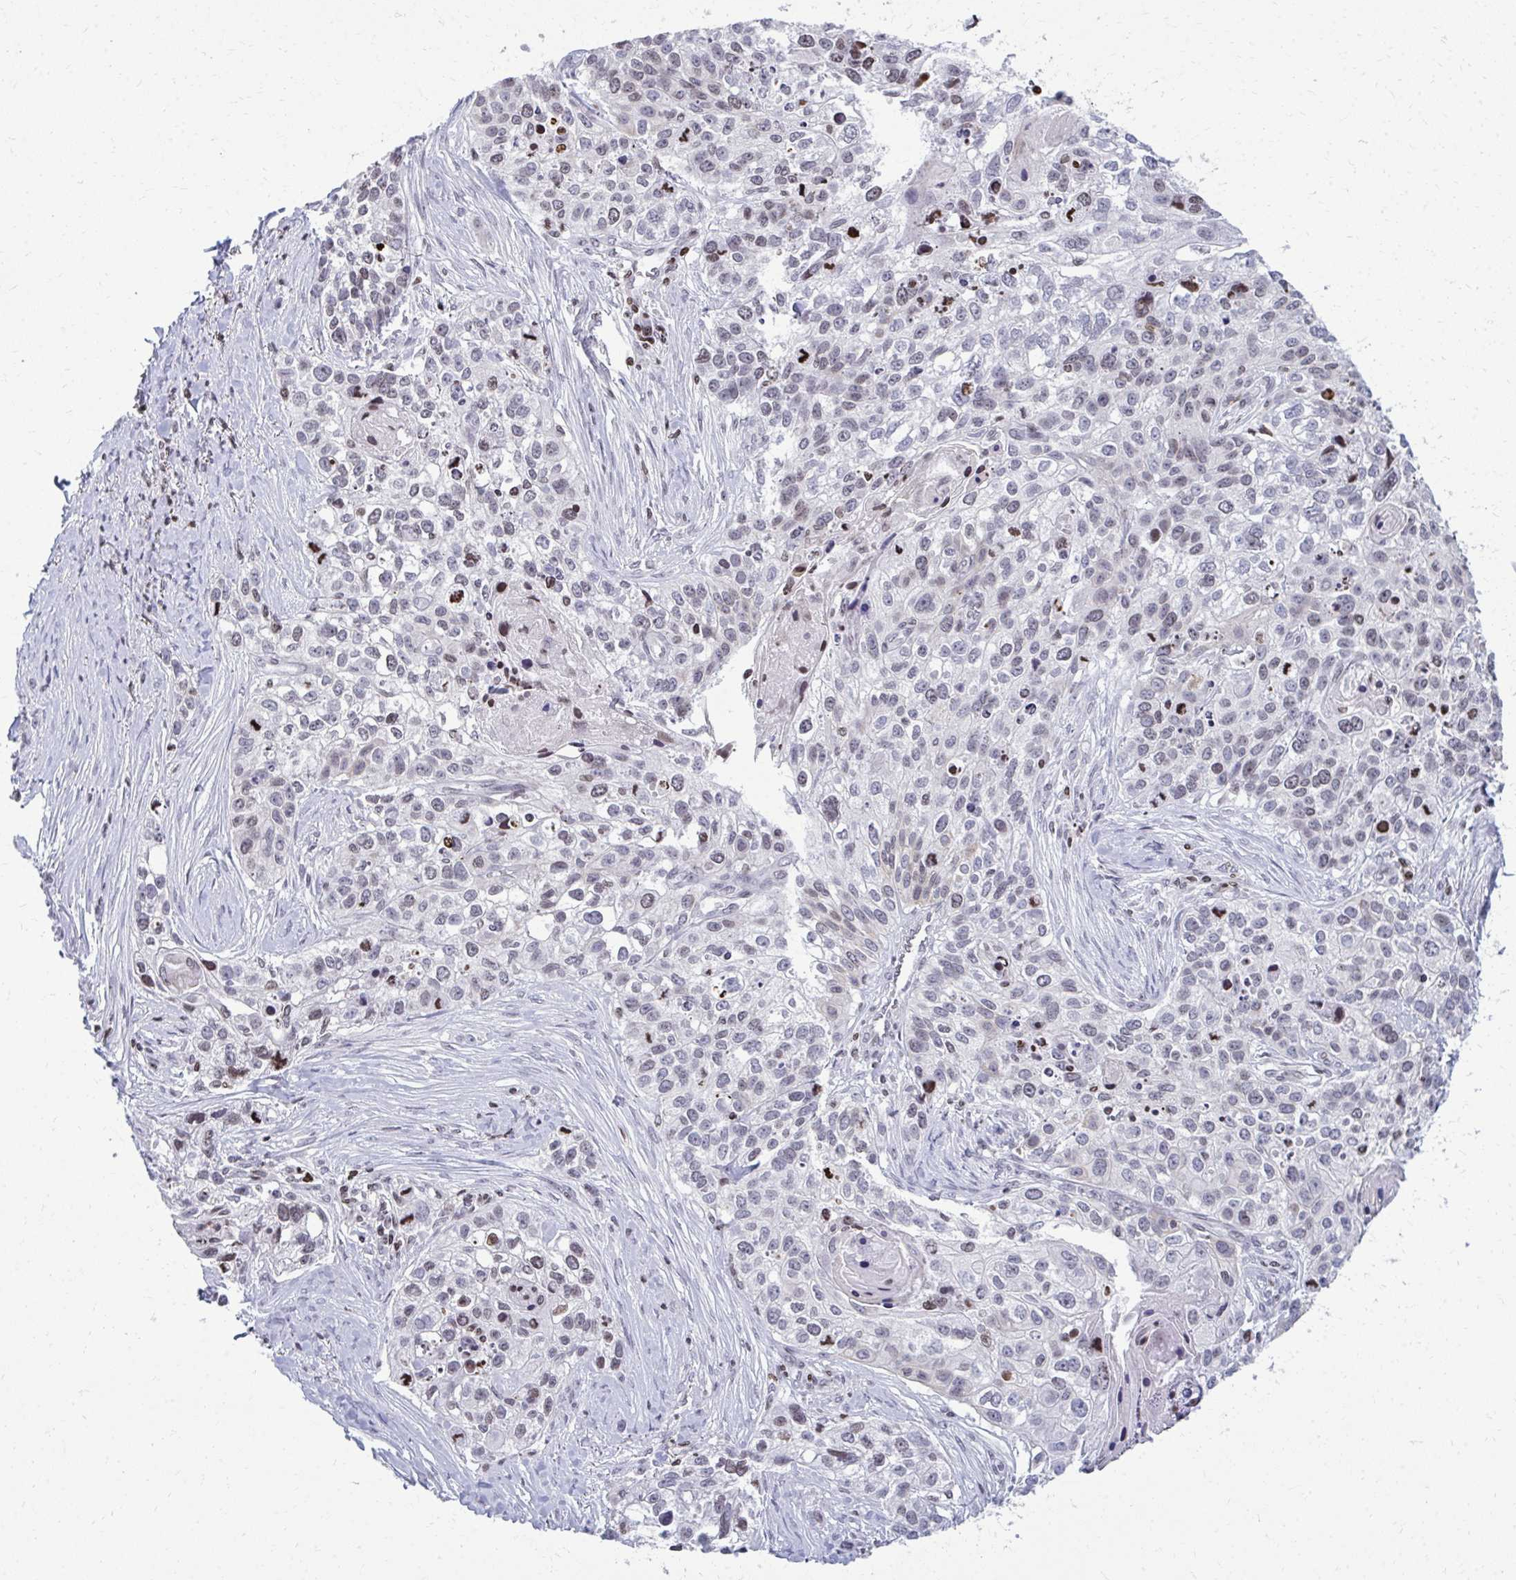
{"staining": {"intensity": "moderate", "quantity": "25%-75%", "location": "nuclear"}, "tissue": "lung cancer", "cell_type": "Tumor cells", "image_type": "cancer", "snomed": [{"axis": "morphology", "description": "Squamous cell carcinoma, NOS"}, {"axis": "topography", "description": "Lung"}], "caption": "The micrograph exhibits staining of lung cancer (squamous cell carcinoma), revealing moderate nuclear protein expression (brown color) within tumor cells. (Brightfield microscopy of DAB IHC at high magnification).", "gene": "AP5M1", "patient": {"sex": "male", "age": 74}}